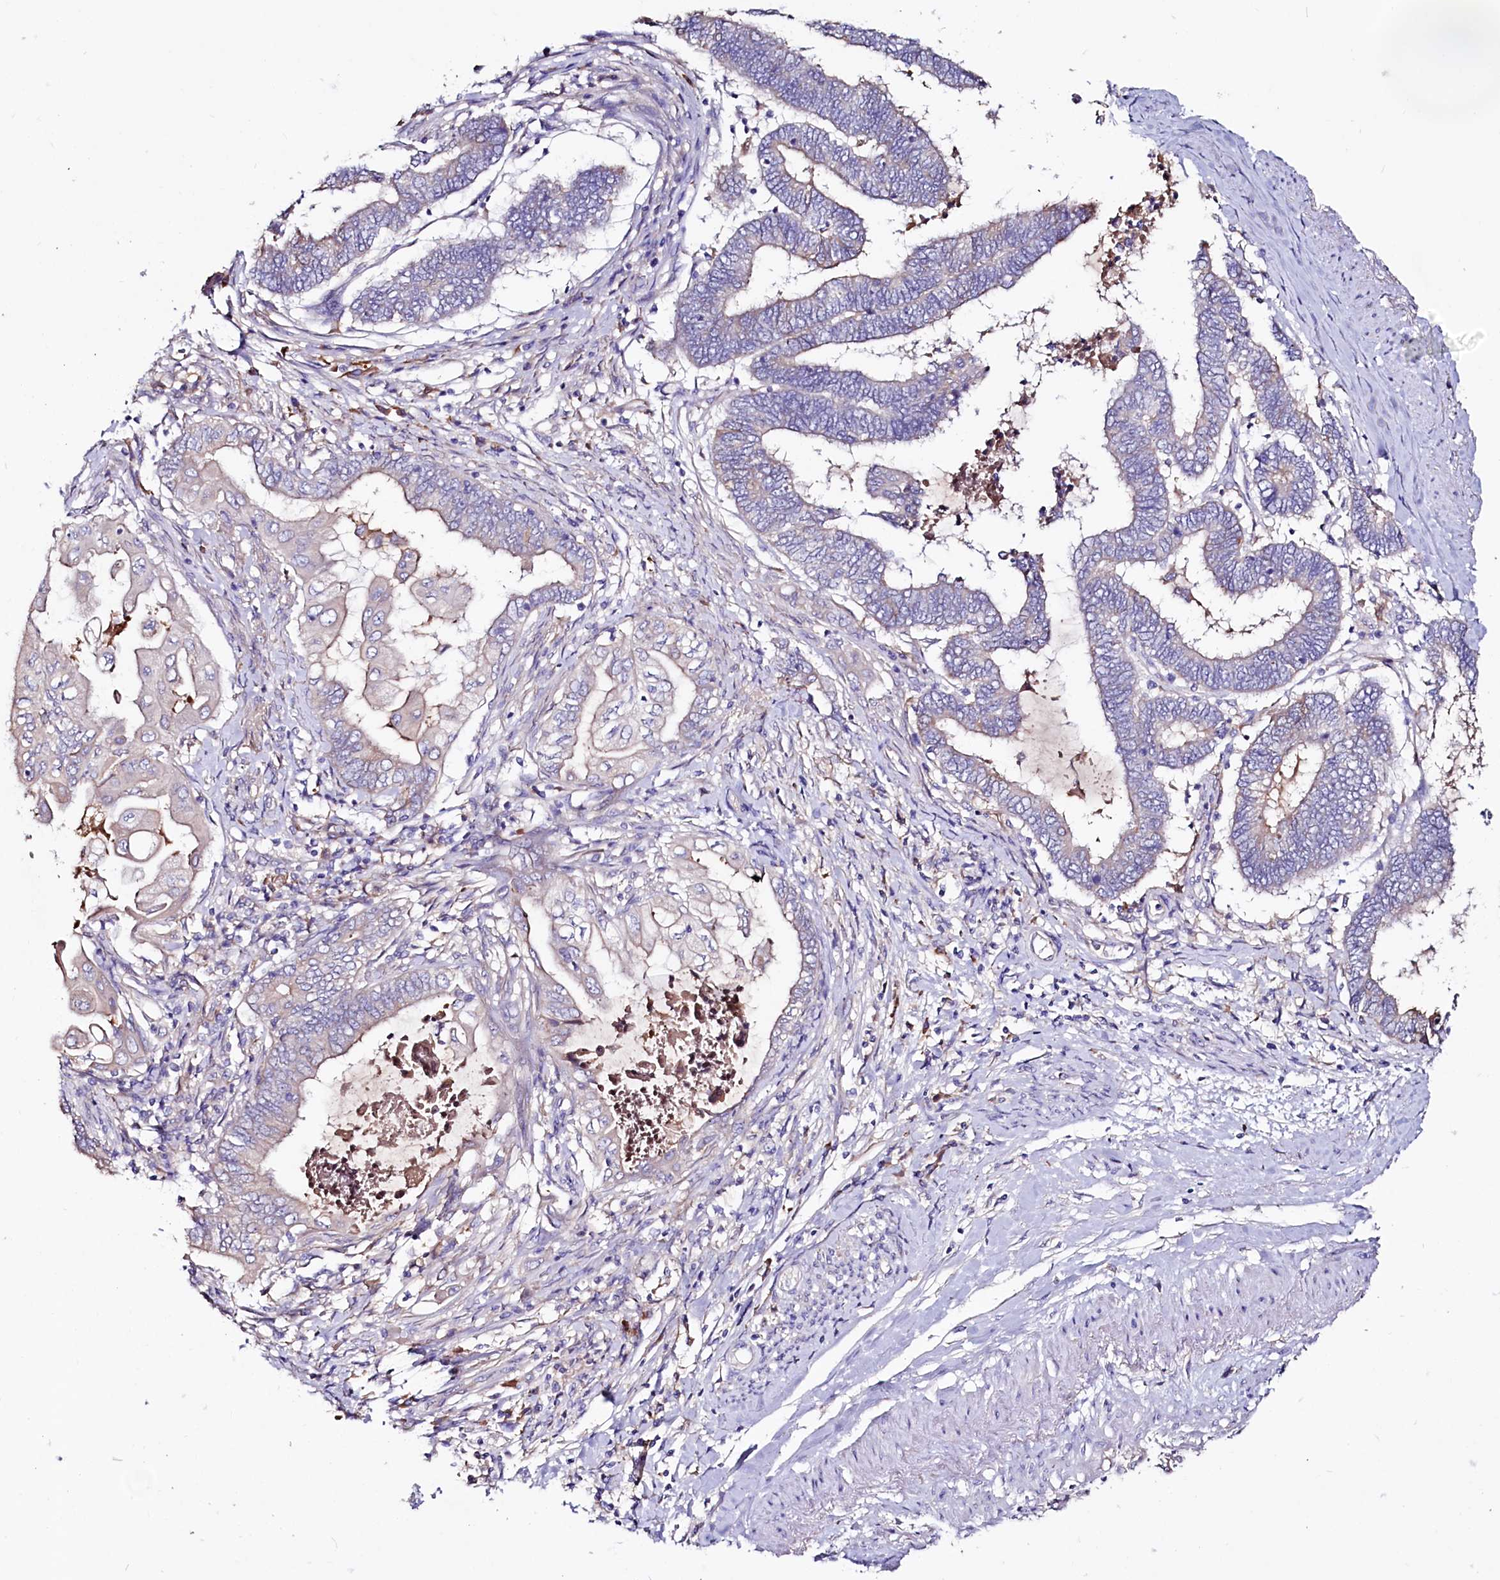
{"staining": {"intensity": "negative", "quantity": "none", "location": "none"}, "tissue": "endometrial cancer", "cell_type": "Tumor cells", "image_type": "cancer", "snomed": [{"axis": "morphology", "description": "Adenocarcinoma, NOS"}, {"axis": "topography", "description": "Uterus"}, {"axis": "topography", "description": "Endometrium"}], "caption": "Tumor cells show no significant protein staining in endometrial cancer (adenocarcinoma). (Immunohistochemistry, brightfield microscopy, high magnification).", "gene": "IL17RD", "patient": {"sex": "female", "age": 70}}